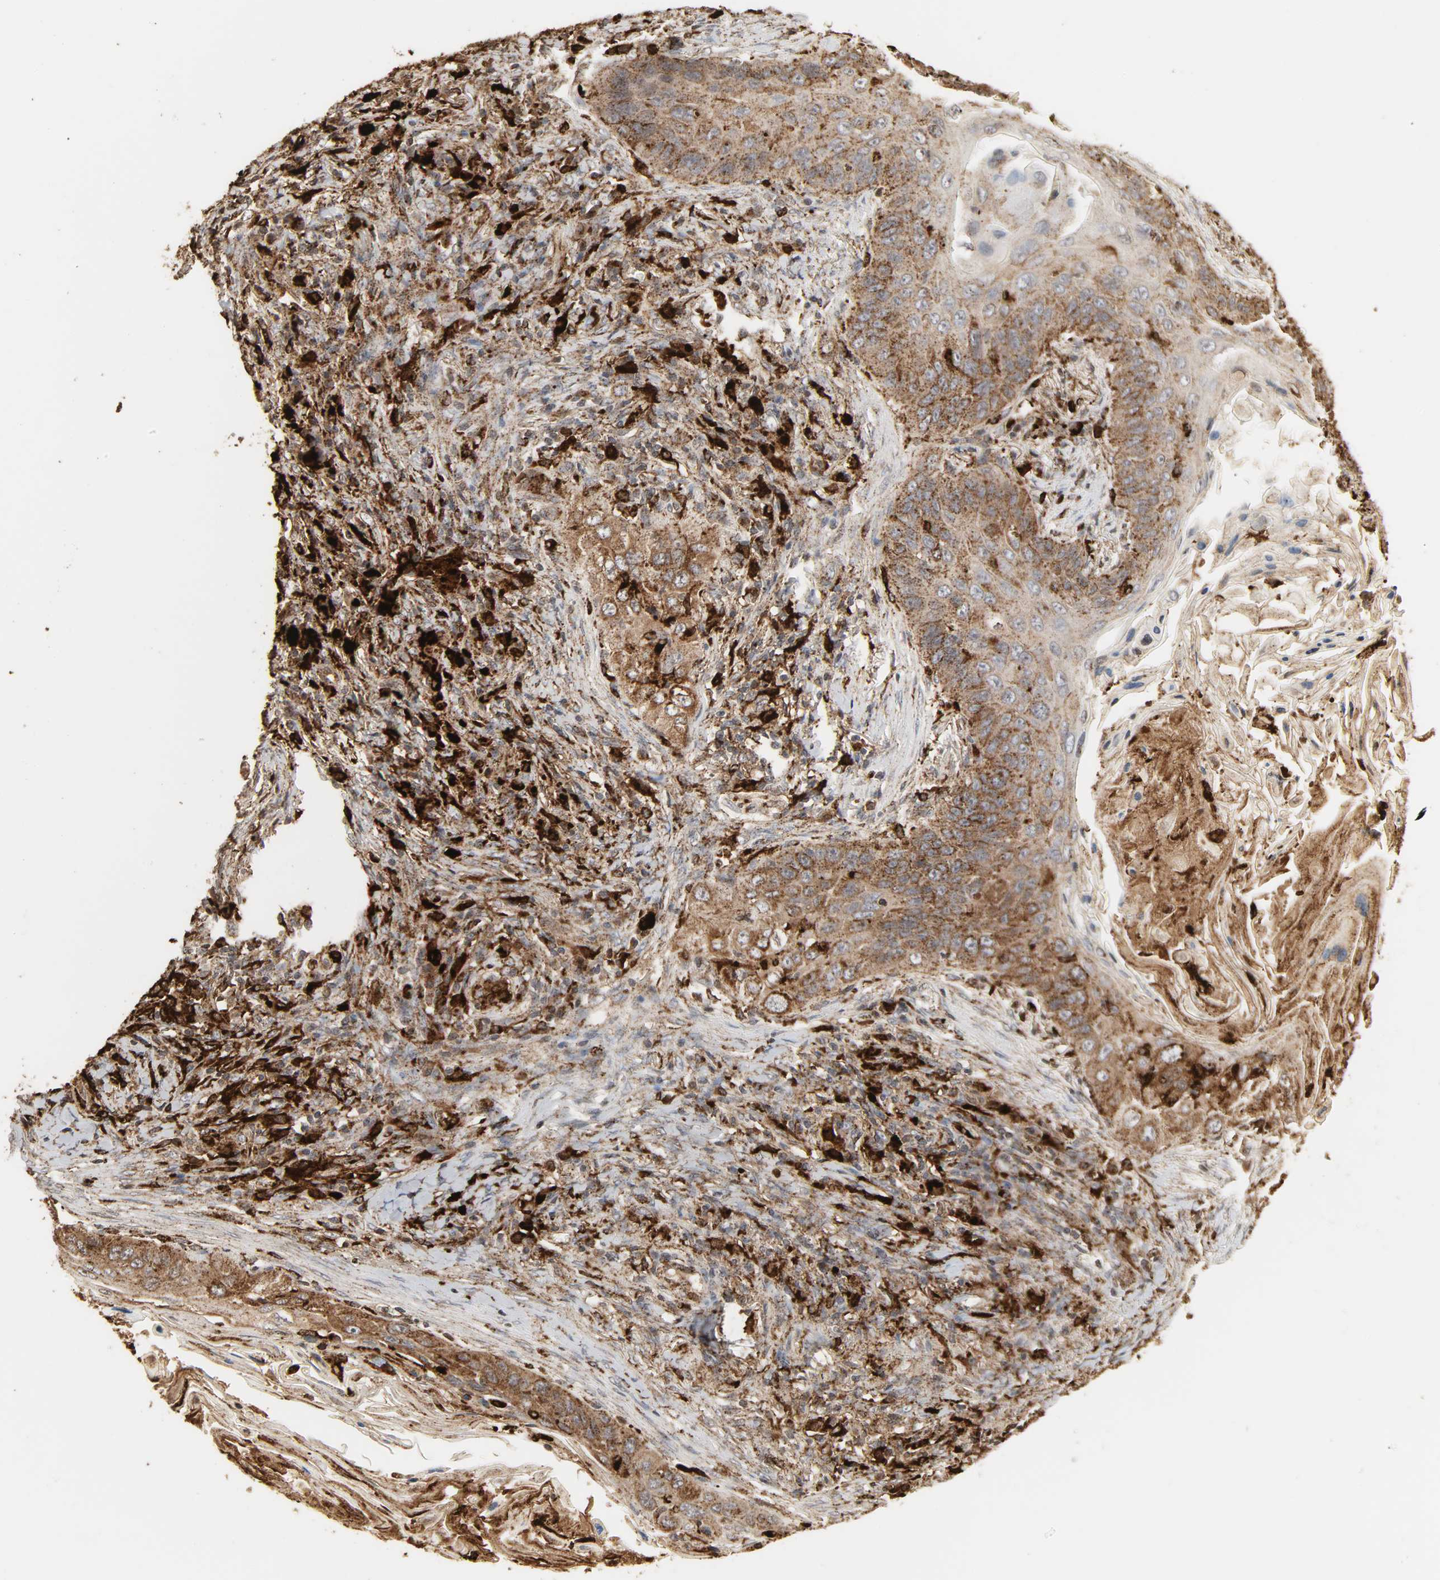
{"staining": {"intensity": "moderate", "quantity": ">75%", "location": "cytoplasmic/membranous"}, "tissue": "lung cancer", "cell_type": "Tumor cells", "image_type": "cancer", "snomed": [{"axis": "morphology", "description": "Squamous cell carcinoma, NOS"}, {"axis": "topography", "description": "Lung"}], "caption": "A medium amount of moderate cytoplasmic/membranous staining is seen in approximately >75% of tumor cells in lung cancer (squamous cell carcinoma) tissue.", "gene": "PSAP", "patient": {"sex": "female", "age": 67}}